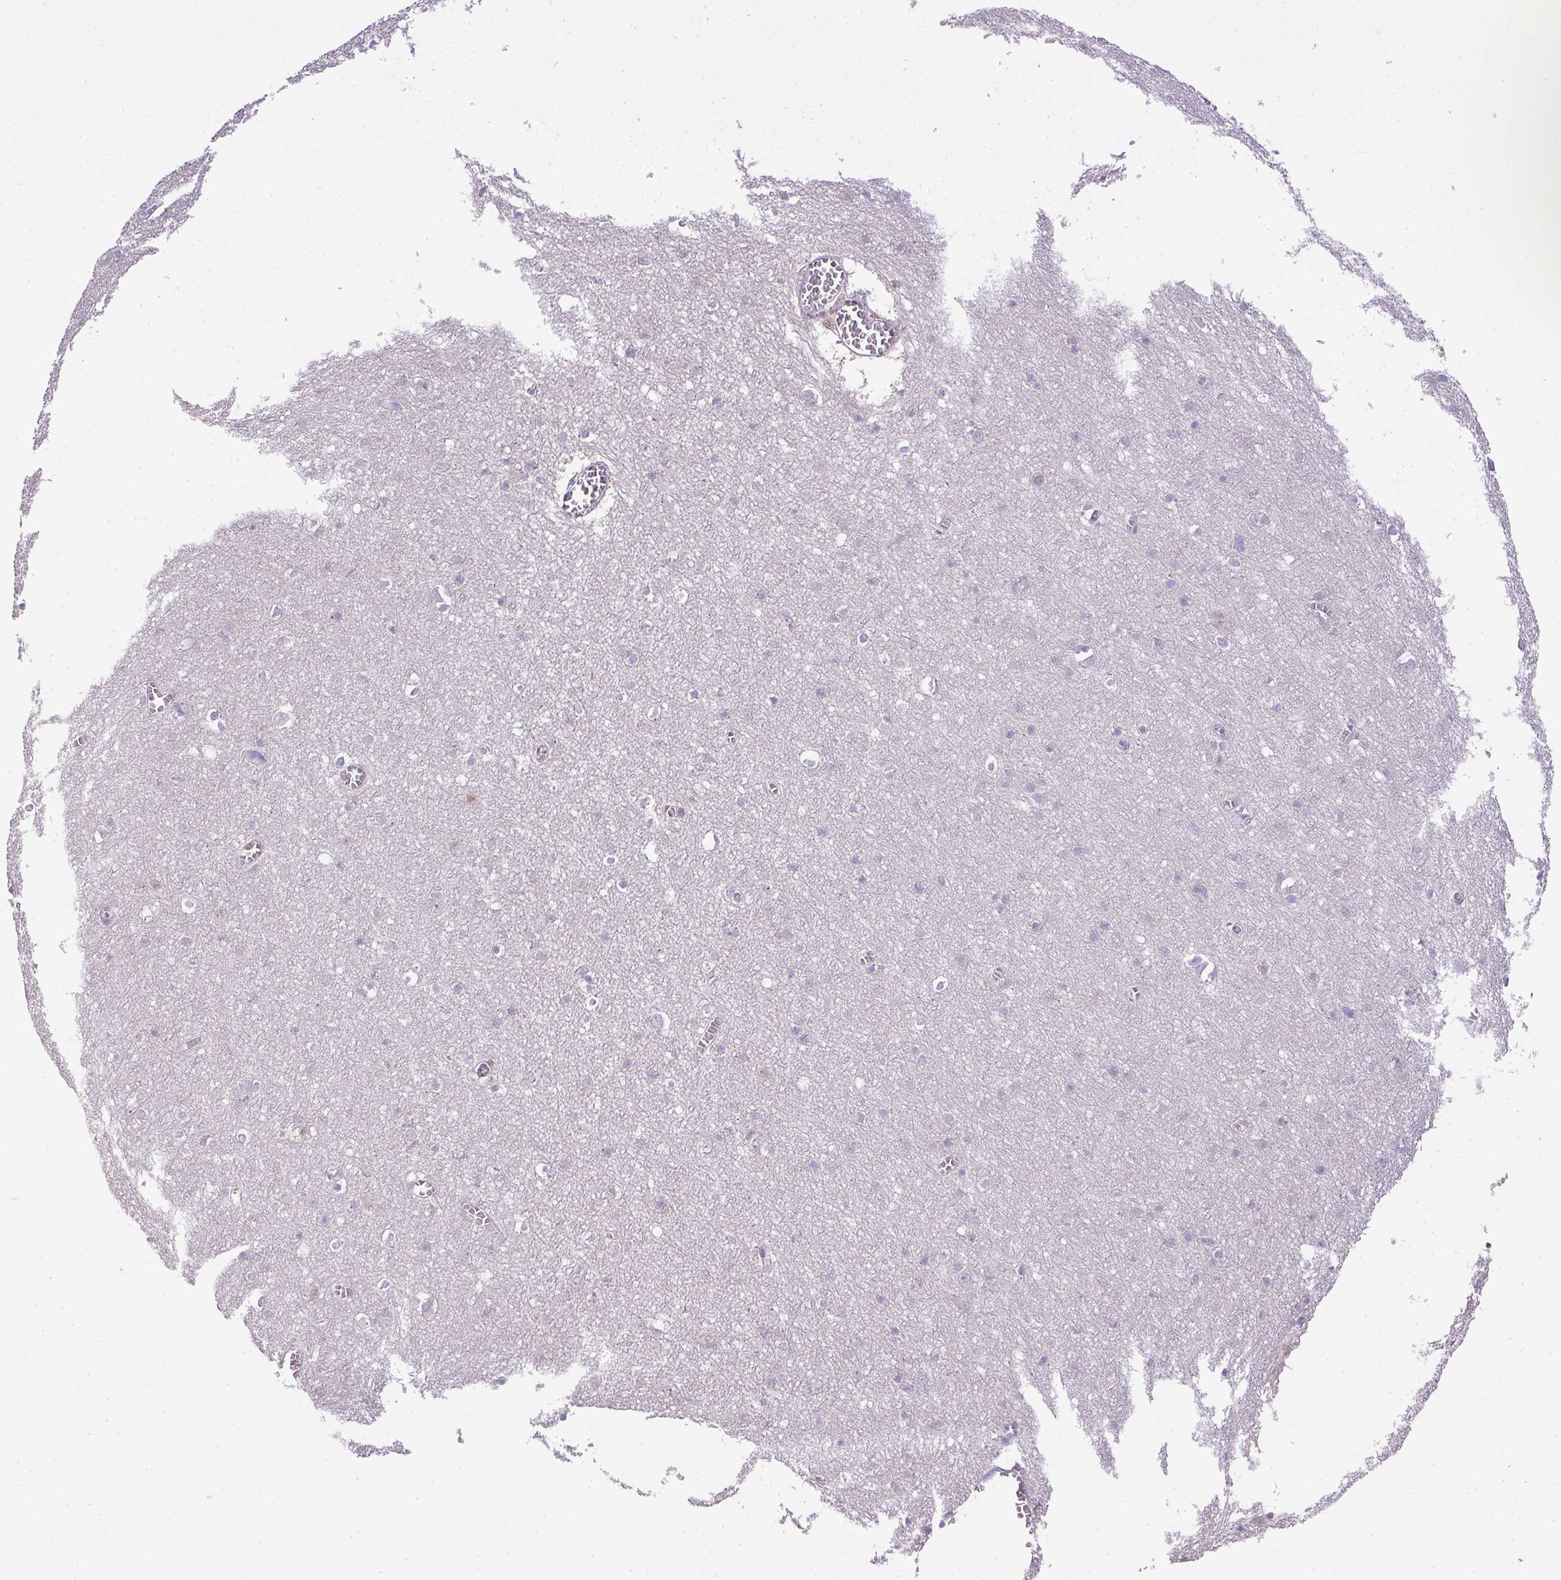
{"staining": {"intensity": "negative", "quantity": "none", "location": "none"}, "tissue": "cerebral cortex", "cell_type": "Endothelial cells", "image_type": "normal", "snomed": [{"axis": "morphology", "description": "Normal tissue, NOS"}, {"axis": "topography", "description": "Cerebral cortex"}], "caption": "Immunohistochemistry image of normal cerebral cortex stained for a protein (brown), which demonstrates no expression in endothelial cells. (Stains: DAB immunohistochemistry with hematoxylin counter stain, Microscopy: brightfield microscopy at high magnification).", "gene": "HOXC13", "patient": {"sex": "female", "age": 64}}